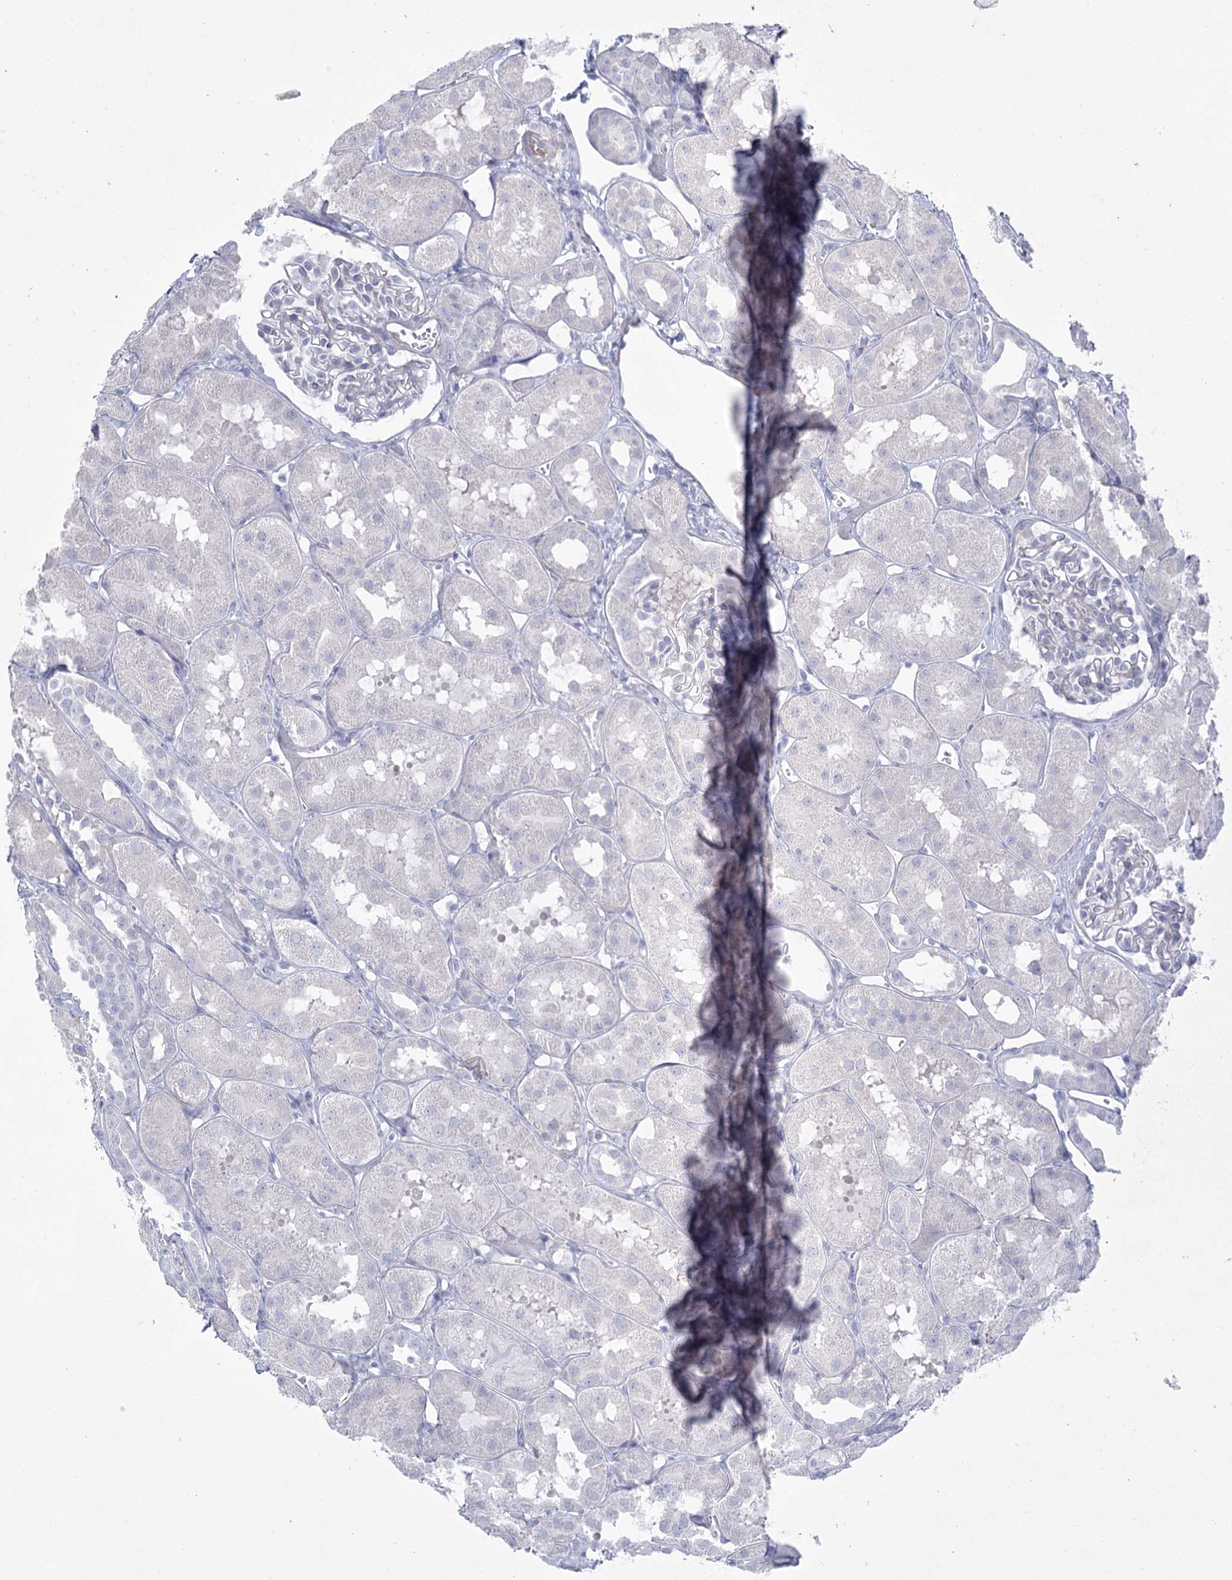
{"staining": {"intensity": "negative", "quantity": "none", "location": "none"}, "tissue": "kidney", "cell_type": "Cells in glomeruli", "image_type": "normal", "snomed": [{"axis": "morphology", "description": "Normal tissue, NOS"}, {"axis": "topography", "description": "Kidney"}, {"axis": "topography", "description": "Urinary bladder"}], "caption": "High power microscopy photomicrograph of an IHC histopathology image of unremarkable kidney, revealing no significant staining in cells in glomeruli. (Stains: DAB IHC with hematoxylin counter stain, Microscopy: brightfield microscopy at high magnification).", "gene": "CCDC88A", "patient": {"sex": "male", "age": 16}}